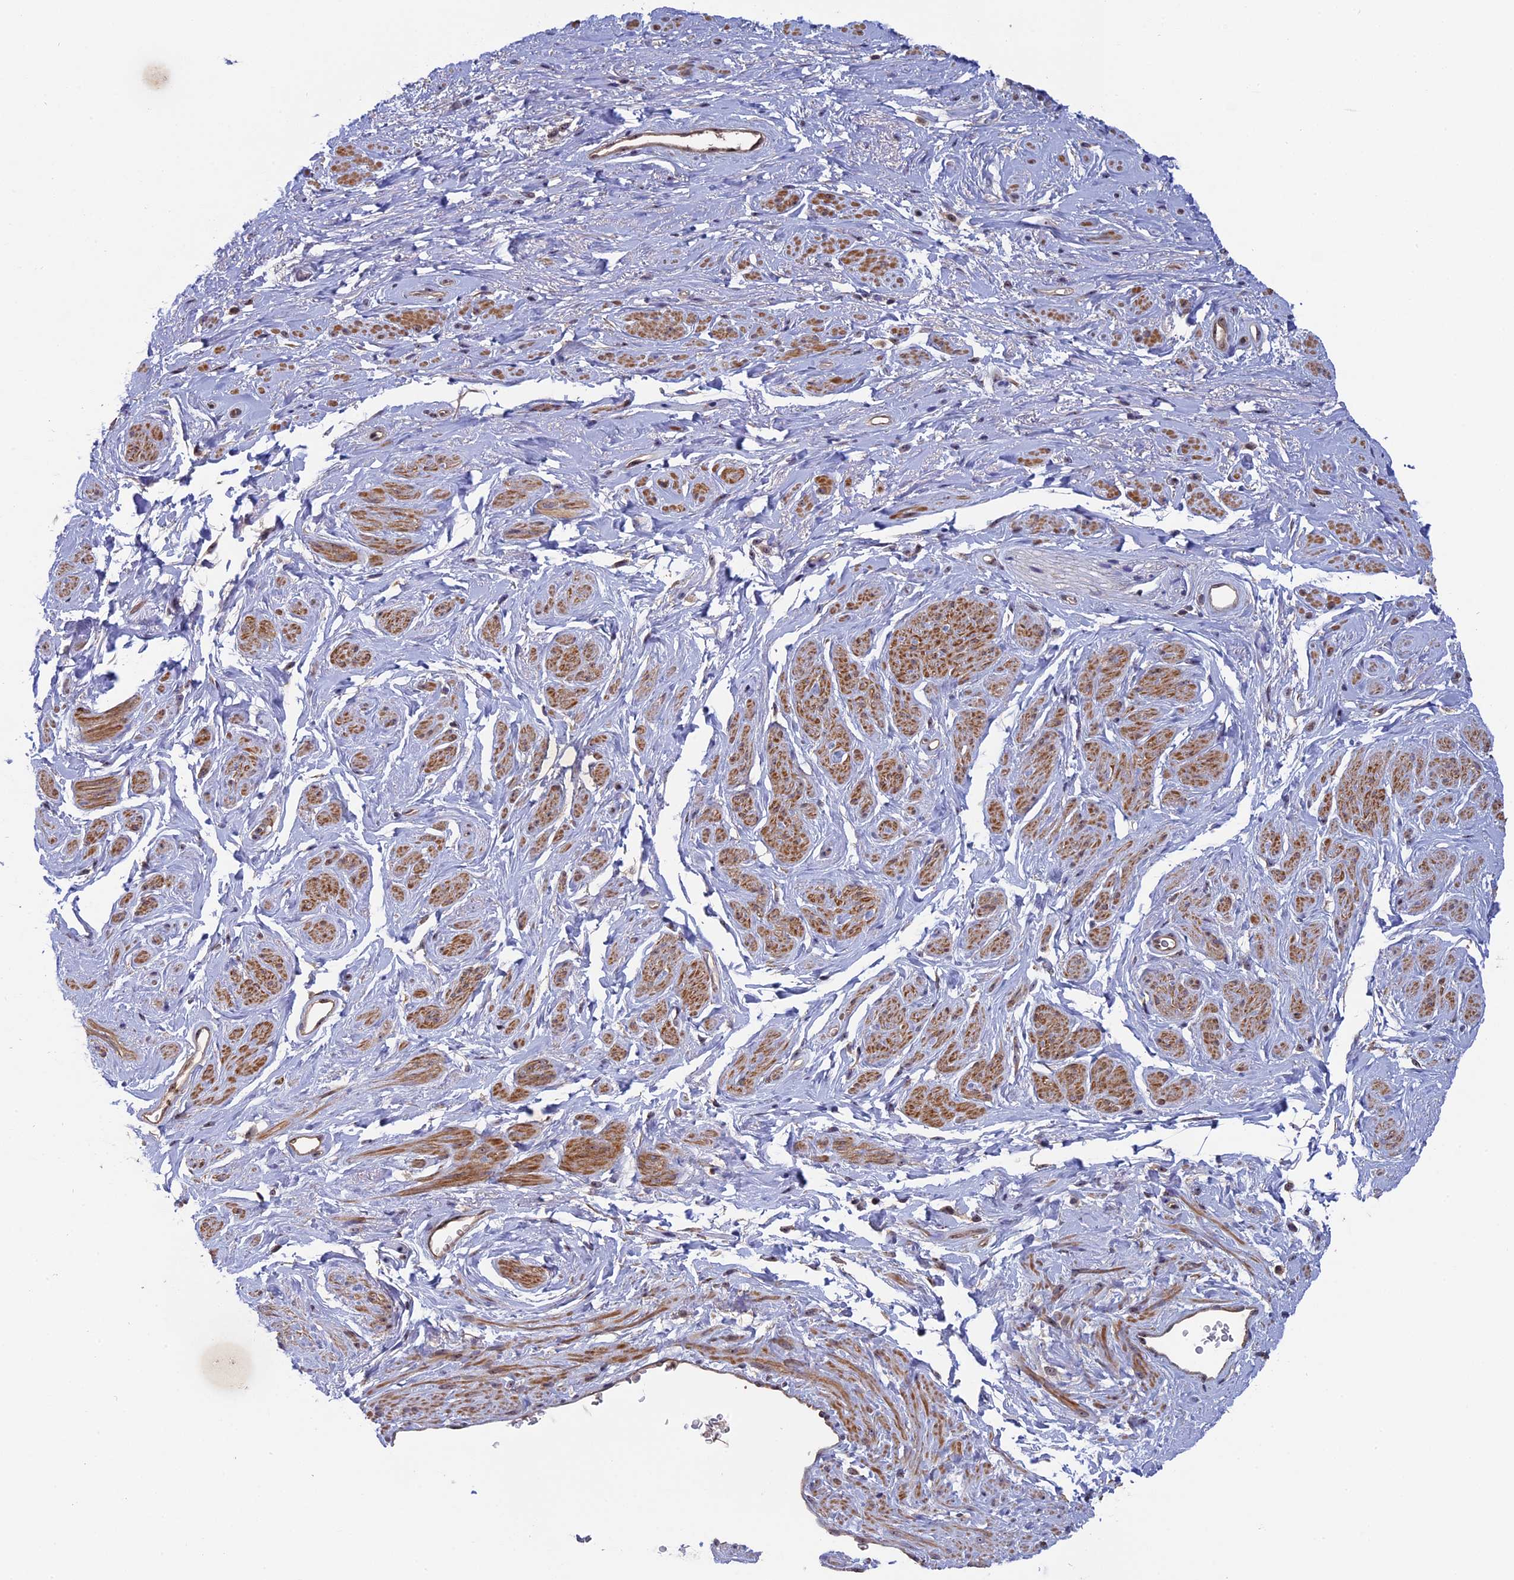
{"staining": {"intensity": "negative", "quantity": "none", "location": "none"}, "tissue": "adipose tissue", "cell_type": "Adipocytes", "image_type": "normal", "snomed": [{"axis": "morphology", "description": "Normal tissue, NOS"}, {"axis": "morphology", "description": "Adenocarcinoma, NOS"}, {"axis": "topography", "description": "Rectum"}, {"axis": "topography", "description": "Vagina"}, {"axis": "topography", "description": "Peripheral nerve tissue"}], "caption": "The image demonstrates no staining of adipocytes in unremarkable adipose tissue.", "gene": "FAM98C", "patient": {"sex": "female", "age": 71}}